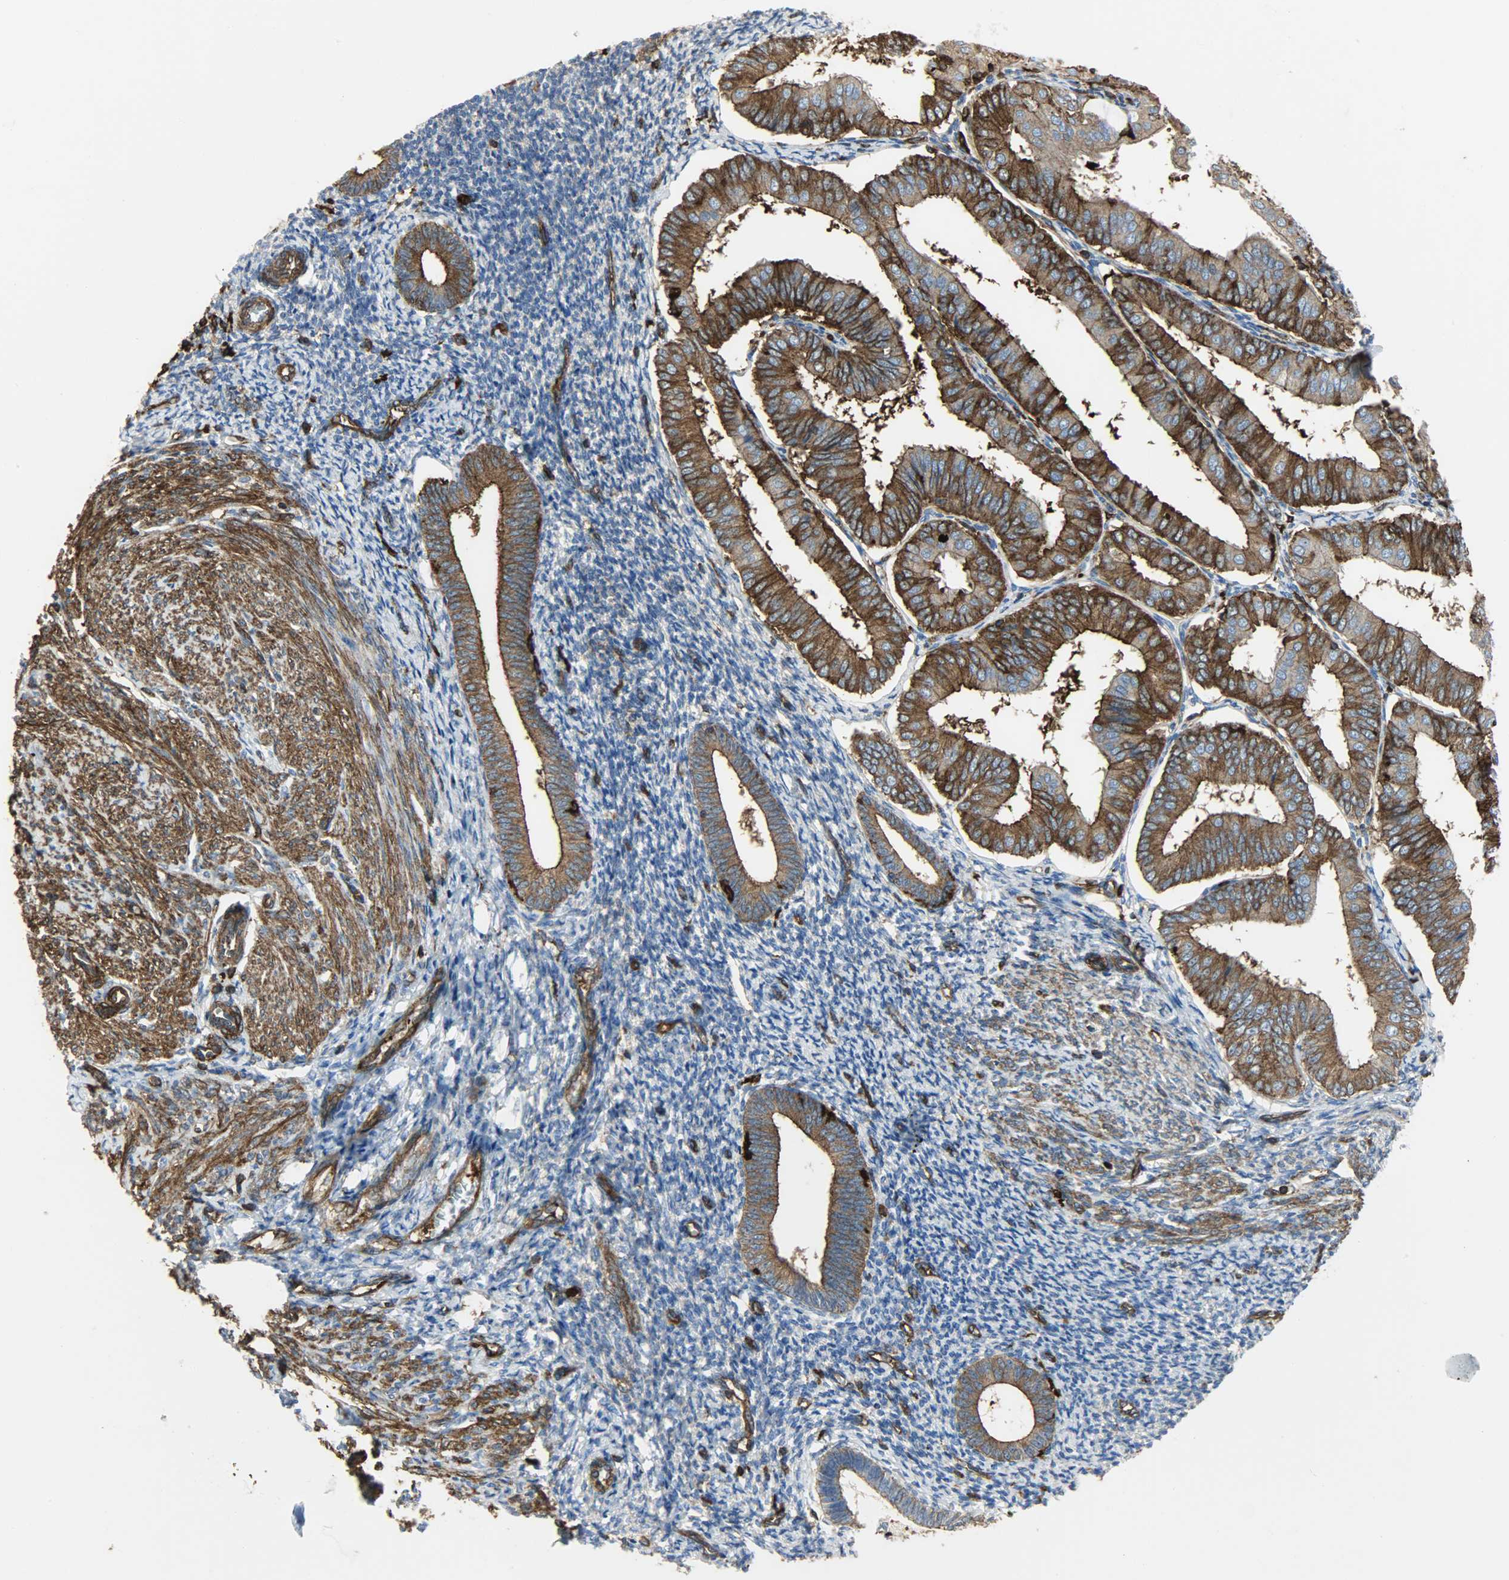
{"staining": {"intensity": "moderate", "quantity": "25%-75%", "location": "cytoplasmic/membranous"}, "tissue": "endometrium", "cell_type": "Cells in endometrial stroma", "image_type": "normal", "snomed": [{"axis": "morphology", "description": "Normal tissue, NOS"}, {"axis": "topography", "description": "Endometrium"}], "caption": "Normal endometrium shows moderate cytoplasmic/membranous positivity in approximately 25%-75% of cells in endometrial stroma Using DAB (brown) and hematoxylin (blue) stains, captured at high magnification using brightfield microscopy..", "gene": "VASP", "patient": {"sex": "female", "age": 57}}